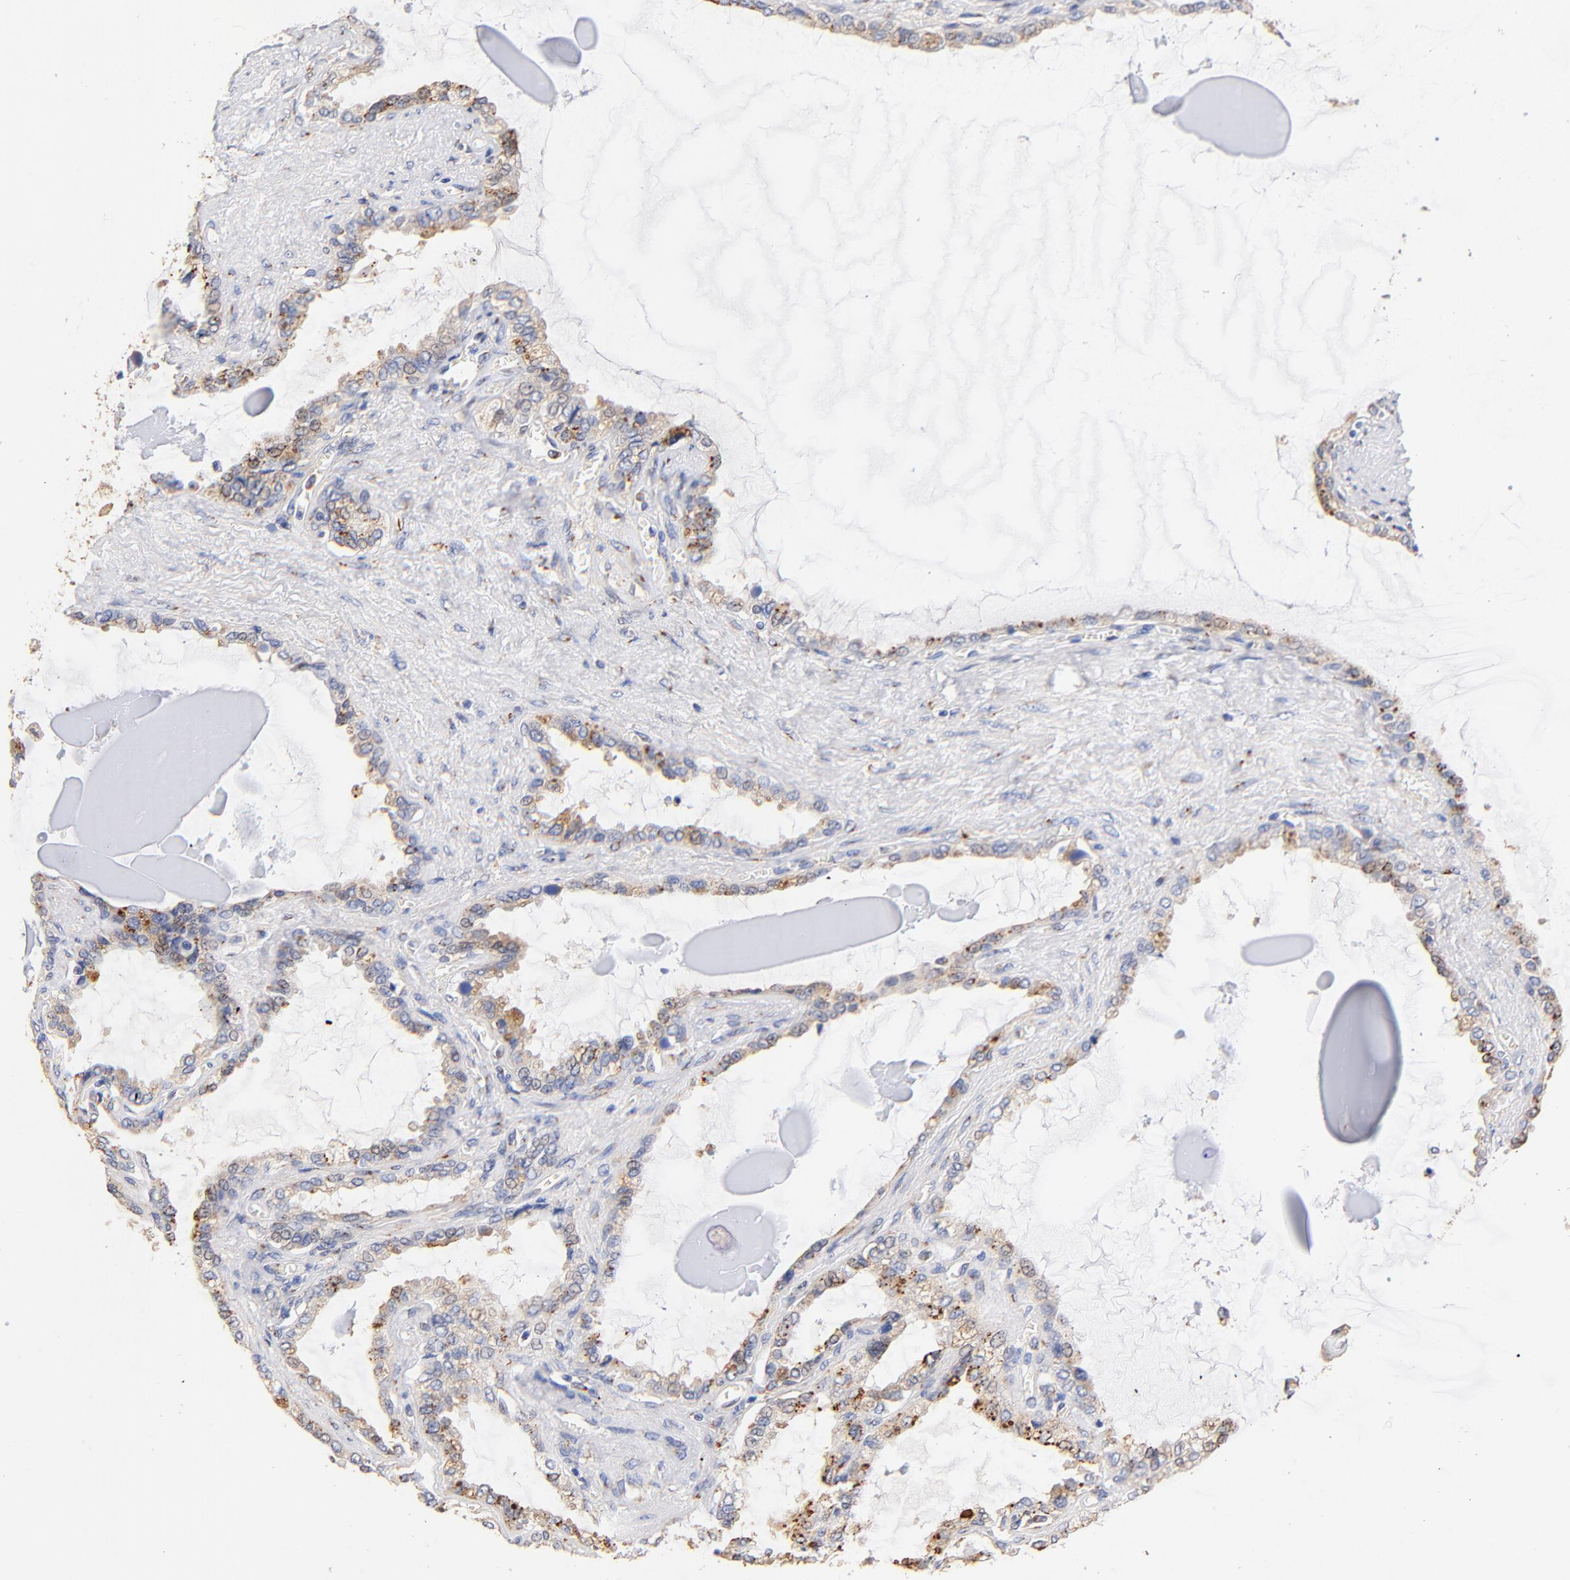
{"staining": {"intensity": "moderate", "quantity": ">75%", "location": "cytoplasmic/membranous"}, "tissue": "seminal vesicle", "cell_type": "Glandular cells", "image_type": "normal", "snomed": [{"axis": "morphology", "description": "Normal tissue, NOS"}, {"axis": "morphology", "description": "Inflammation, NOS"}, {"axis": "topography", "description": "Urinary bladder"}, {"axis": "topography", "description": "Prostate"}, {"axis": "topography", "description": "Seminal veicle"}], "caption": "The histopathology image reveals immunohistochemical staining of normal seminal vesicle. There is moderate cytoplasmic/membranous expression is identified in about >75% of glandular cells.", "gene": "FMNL3", "patient": {"sex": "male", "age": 82}}